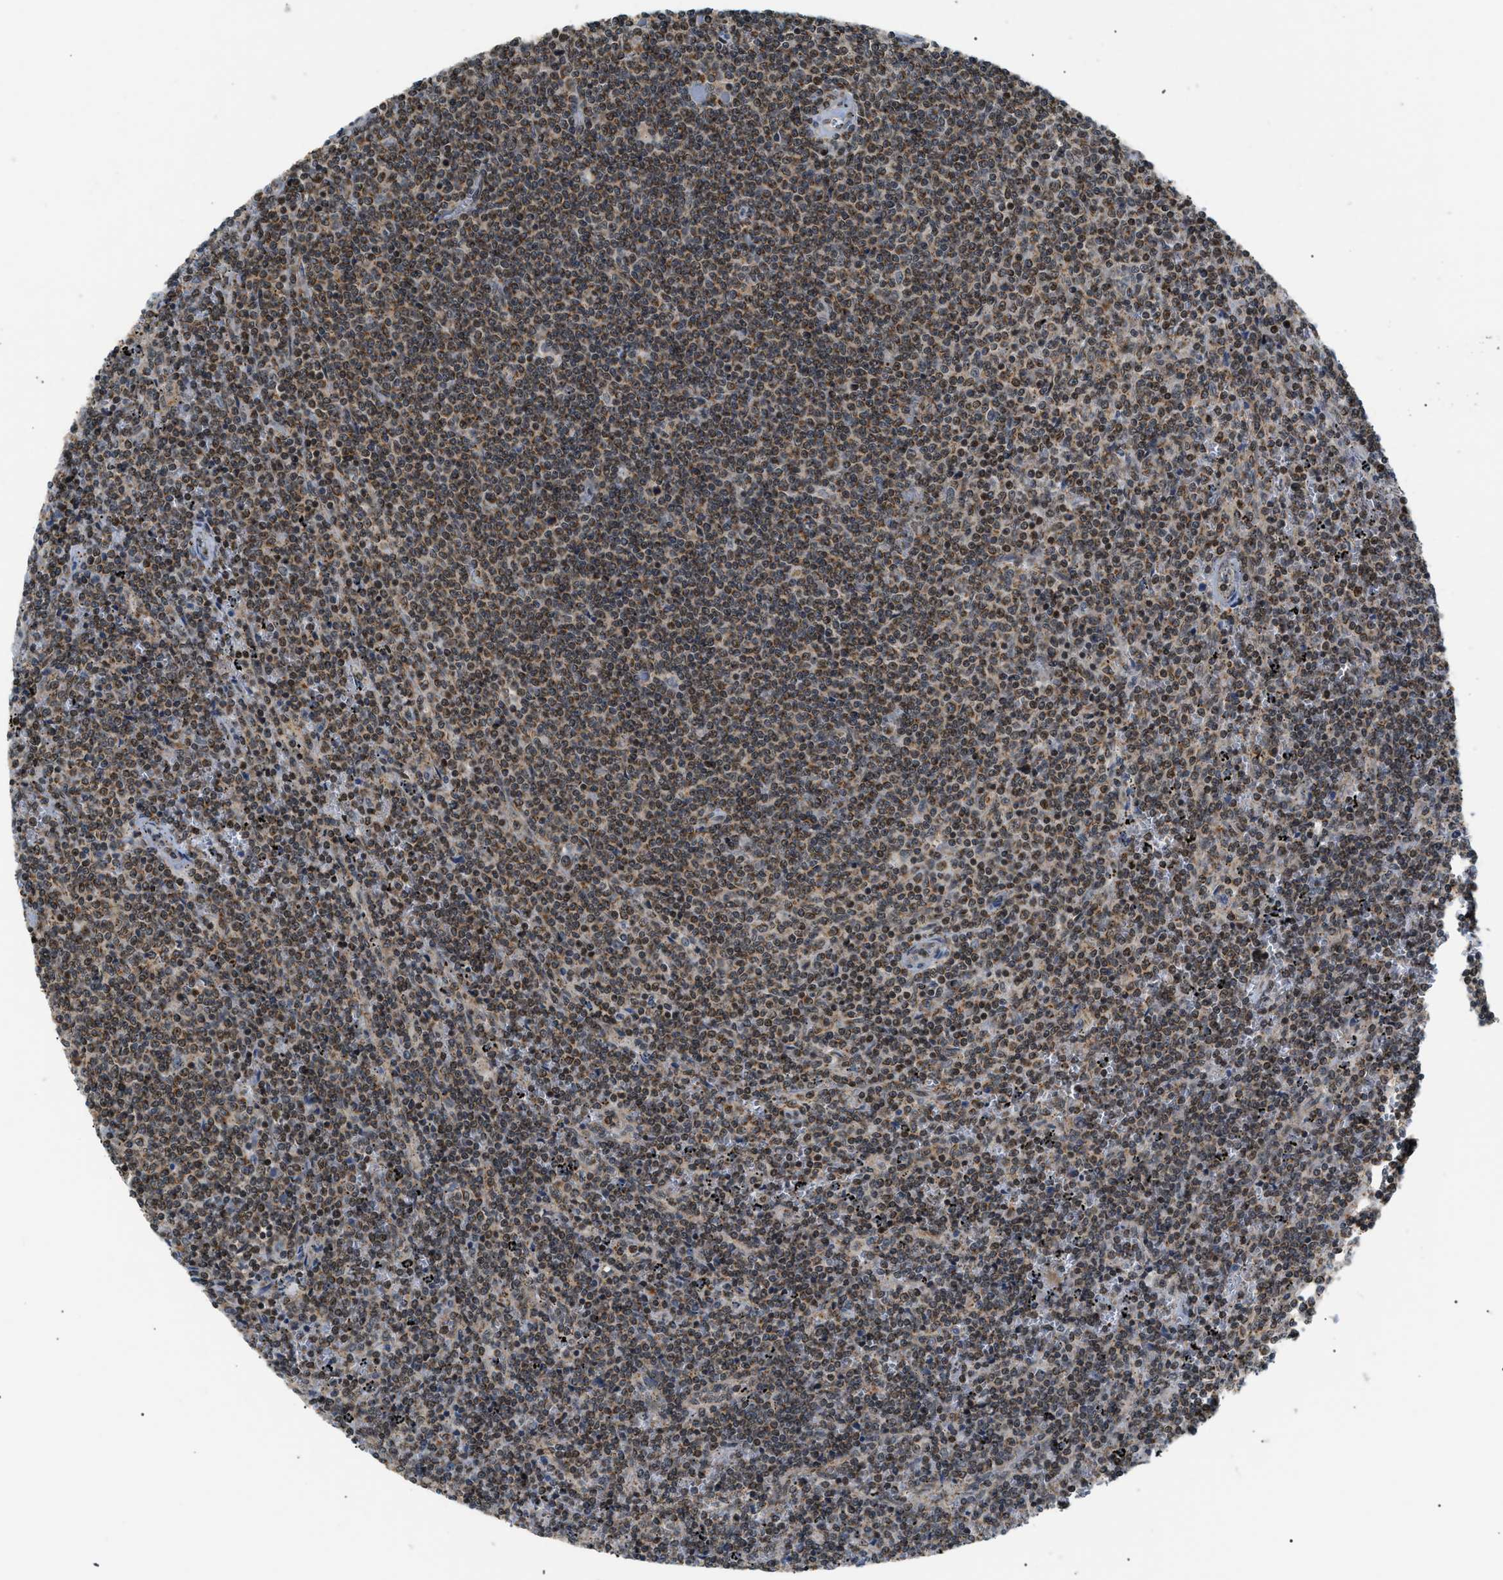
{"staining": {"intensity": "negative", "quantity": "none", "location": "none"}, "tissue": "lymphoma", "cell_type": "Tumor cells", "image_type": "cancer", "snomed": [{"axis": "morphology", "description": "Malignant lymphoma, non-Hodgkin's type, Low grade"}, {"axis": "topography", "description": "Spleen"}], "caption": "Protein analysis of lymphoma demonstrates no significant expression in tumor cells. (DAB (3,3'-diaminobenzidine) immunohistochemistry, high magnification).", "gene": "ZBTB11", "patient": {"sex": "female", "age": 50}}